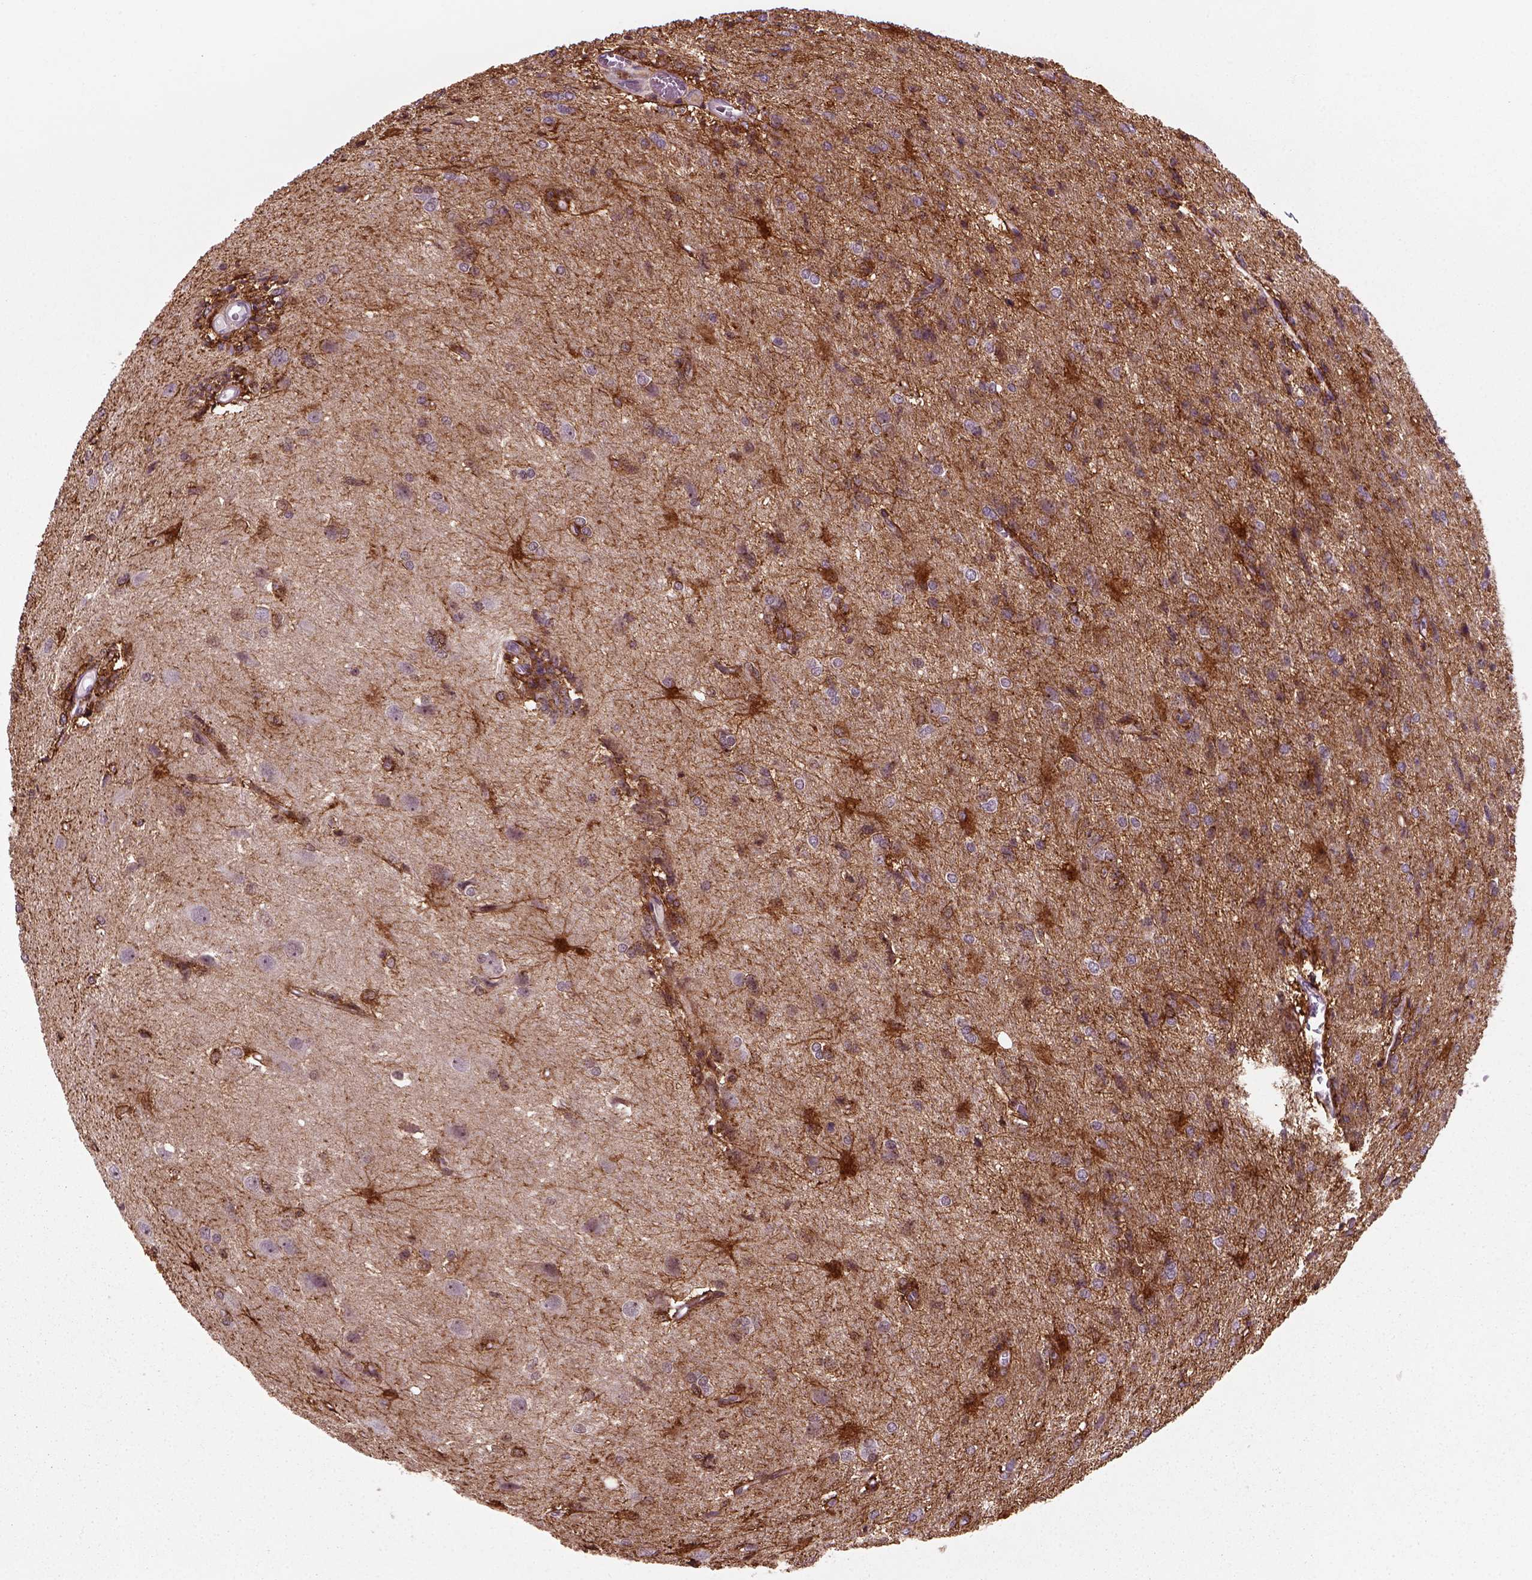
{"staining": {"intensity": "strong", "quantity": "<25%", "location": "cytoplasmic/membranous,nuclear"}, "tissue": "glioma", "cell_type": "Tumor cells", "image_type": "cancer", "snomed": [{"axis": "morphology", "description": "Glioma, malignant, High grade"}, {"axis": "topography", "description": "Brain"}], "caption": "Immunohistochemical staining of glioma displays medium levels of strong cytoplasmic/membranous and nuclear protein expression in about <25% of tumor cells.", "gene": "MARCKS", "patient": {"sex": "male", "age": 68}}